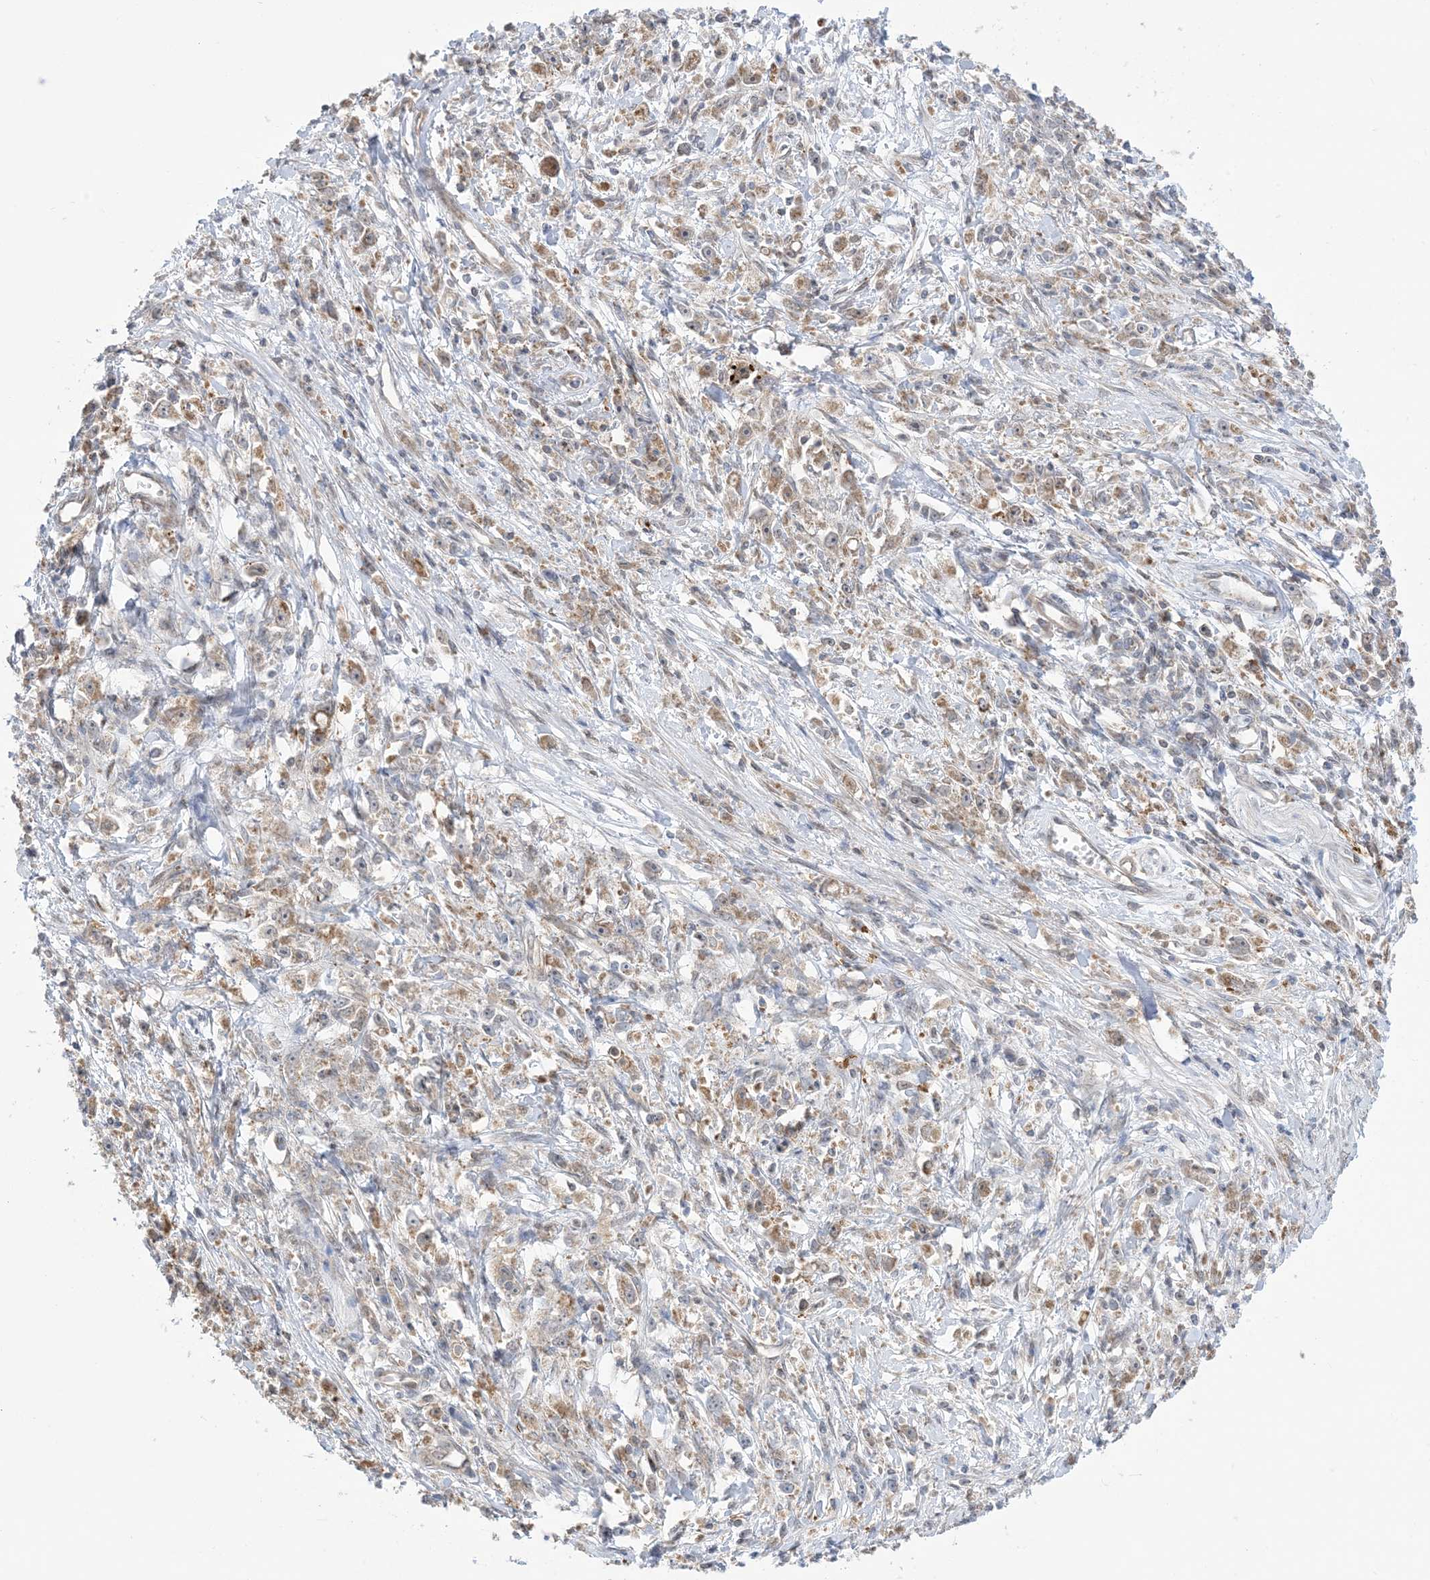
{"staining": {"intensity": "weak", "quantity": "25%-75%", "location": "cytoplasmic/membranous"}, "tissue": "stomach cancer", "cell_type": "Tumor cells", "image_type": "cancer", "snomed": [{"axis": "morphology", "description": "Adenocarcinoma, NOS"}, {"axis": "topography", "description": "Stomach"}], "caption": "Human stomach cancer stained with a brown dye reveals weak cytoplasmic/membranous positive expression in about 25%-75% of tumor cells.", "gene": "CASP4", "patient": {"sex": "female", "age": 59}}